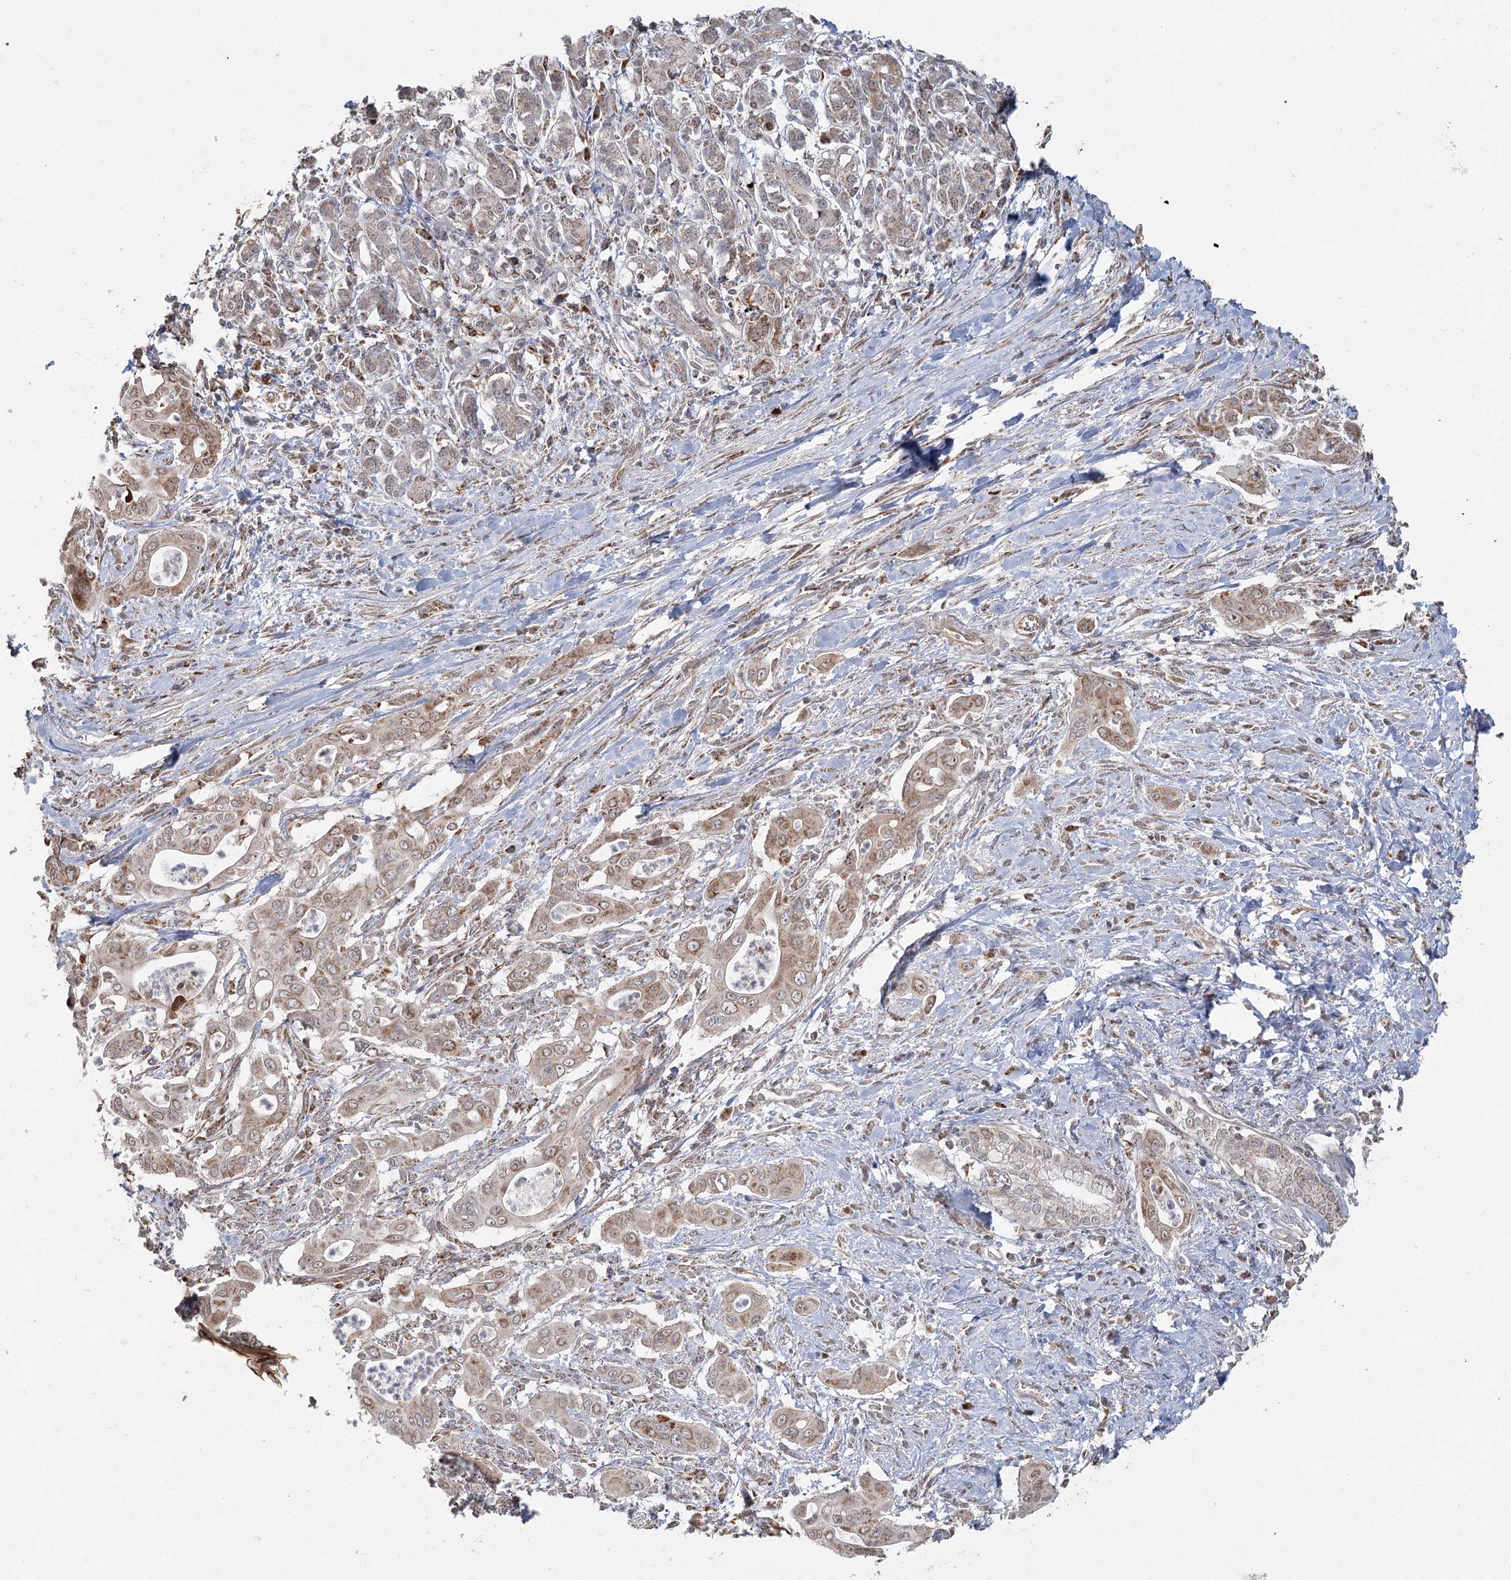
{"staining": {"intensity": "weak", "quantity": ">75%", "location": "cytoplasmic/membranous,nuclear"}, "tissue": "pancreatic cancer", "cell_type": "Tumor cells", "image_type": "cancer", "snomed": [{"axis": "morphology", "description": "Adenocarcinoma, NOS"}, {"axis": "topography", "description": "Pancreas"}], "caption": "Protein expression analysis of adenocarcinoma (pancreatic) shows weak cytoplasmic/membranous and nuclear positivity in approximately >75% of tumor cells.", "gene": "LACTB", "patient": {"sex": "male", "age": 58}}